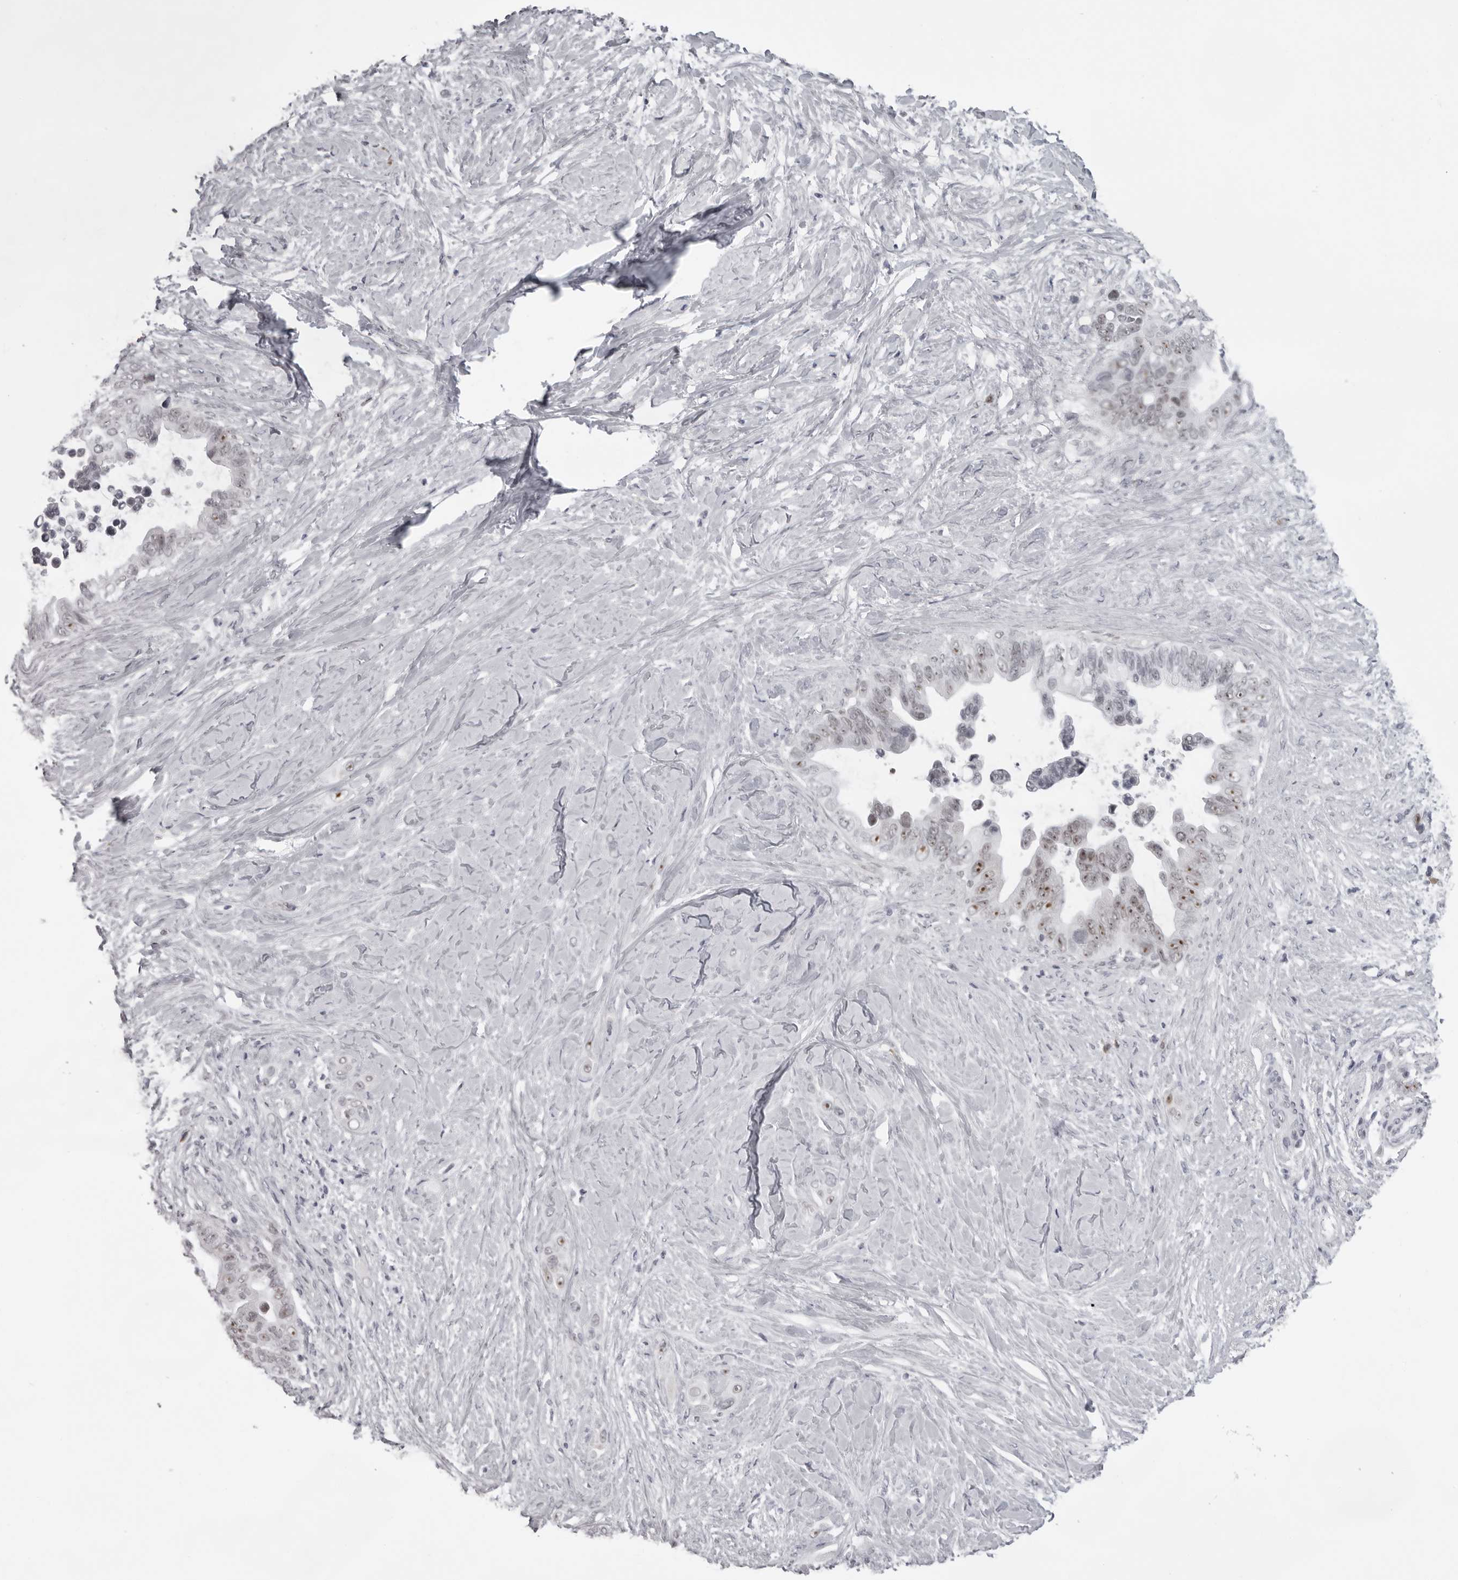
{"staining": {"intensity": "moderate", "quantity": ">75%", "location": "nuclear"}, "tissue": "pancreatic cancer", "cell_type": "Tumor cells", "image_type": "cancer", "snomed": [{"axis": "morphology", "description": "Adenocarcinoma, NOS"}, {"axis": "topography", "description": "Pancreas"}], "caption": "This micrograph reveals pancreatic cancer stained with IHC to label a protein in brown. The nuclear of tumor cells show moderate positivity for the protein. Nuclei are counter-stained blue.", "gene": "EXOSC10", "patient": {"sex": "female", "age": 72}}